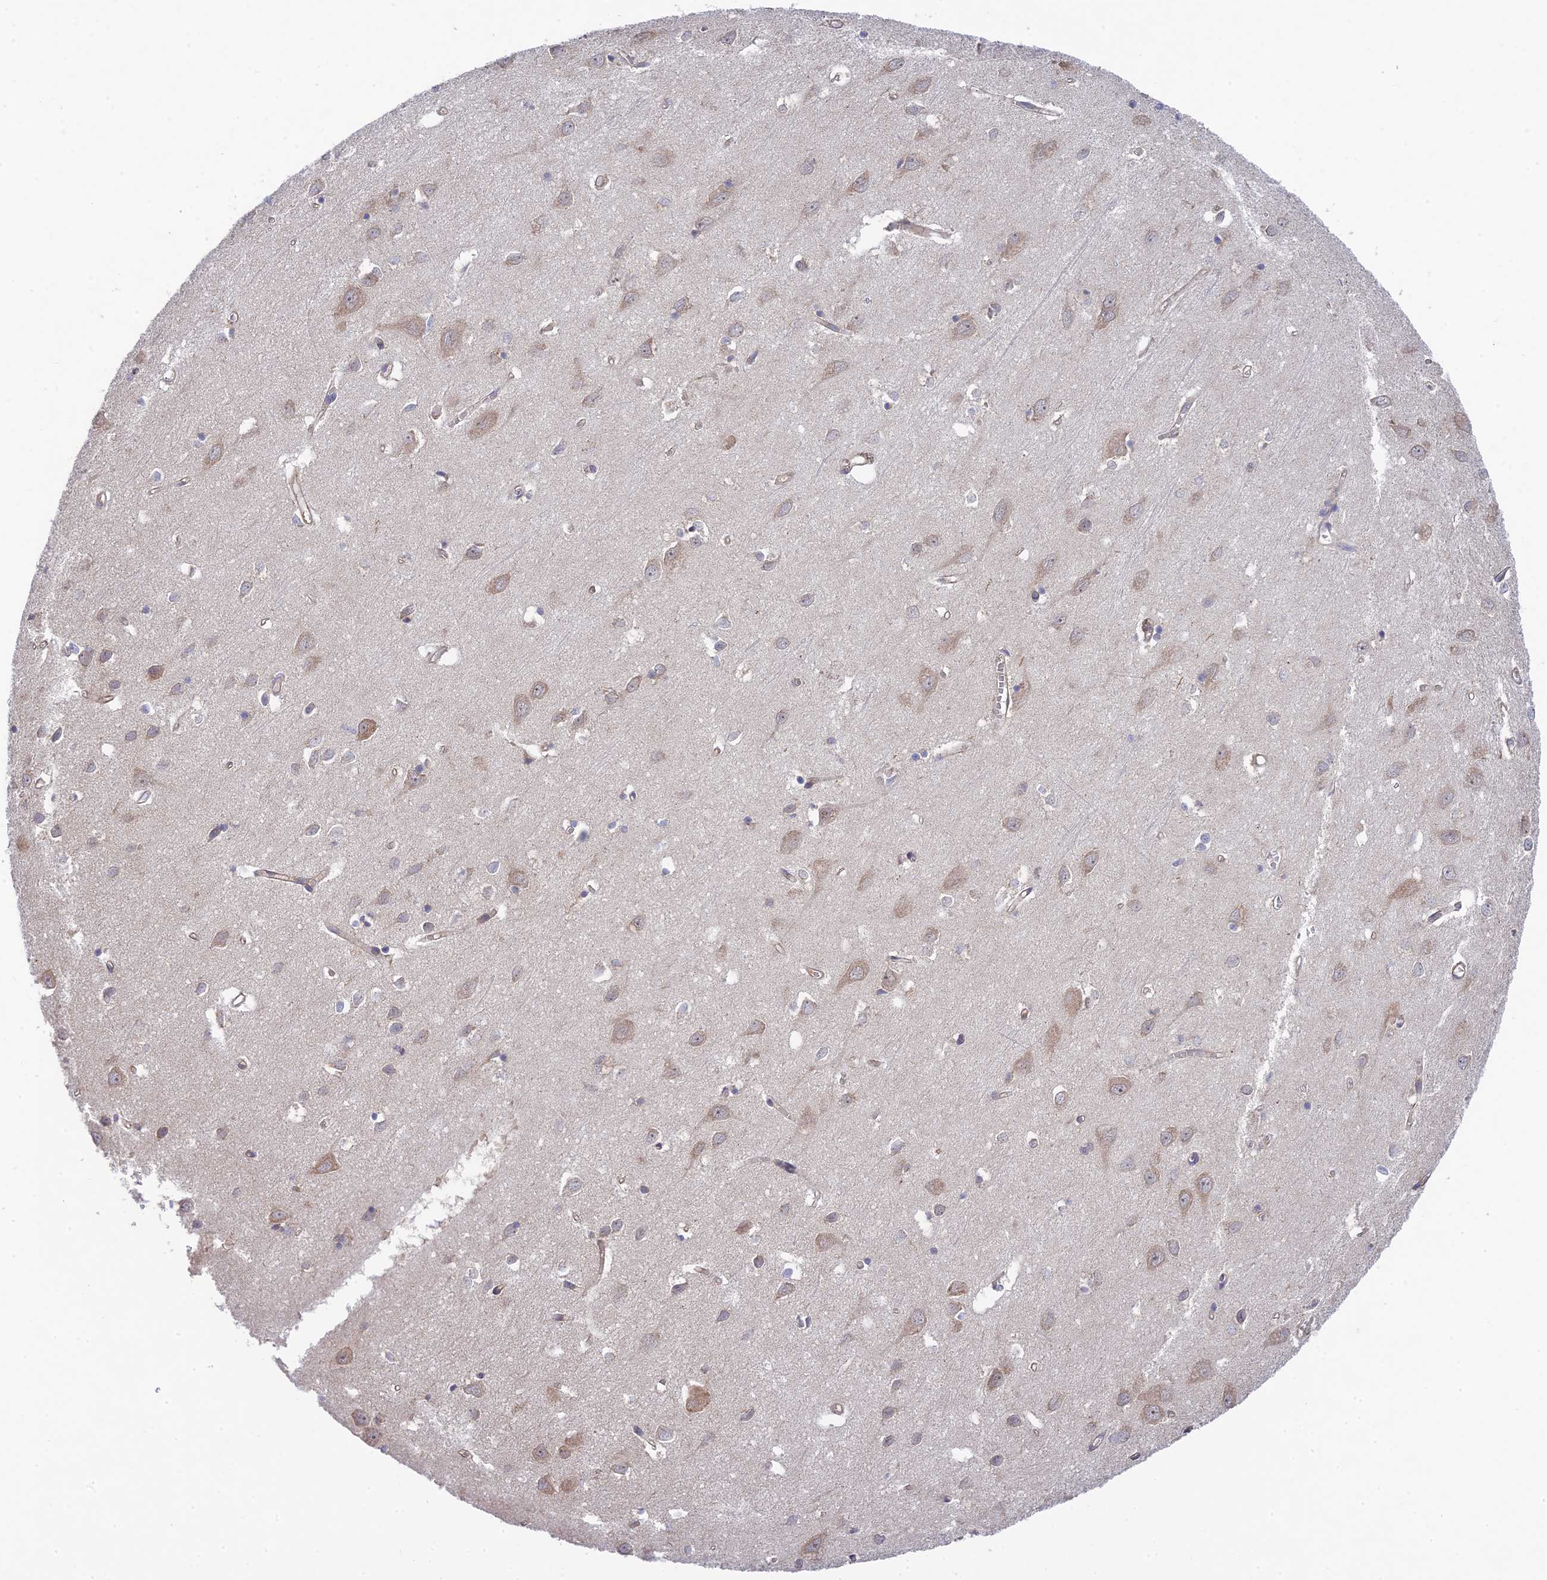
{"staining": {"intensity": "weak", "quantity": "25%-75%", "location": "cytoplasmic/membranous"}, "tissue": "cerebral cortex", "cell_type": "Endothelial cells", "image_type": "normal", "snomed": [{"axis": "morphology", "description": "Normal tissue, NOS"}, {"axis": "topography", "description": "Cerebral cortex"}], "caption": "Protein analysis of normal cerebral cortex displays weak cytoplasmic/membranous positivity in about 25%-75% of endothelial cells.", "gene": "INCA1", "patient": {"sex": "female", "age": 64}}